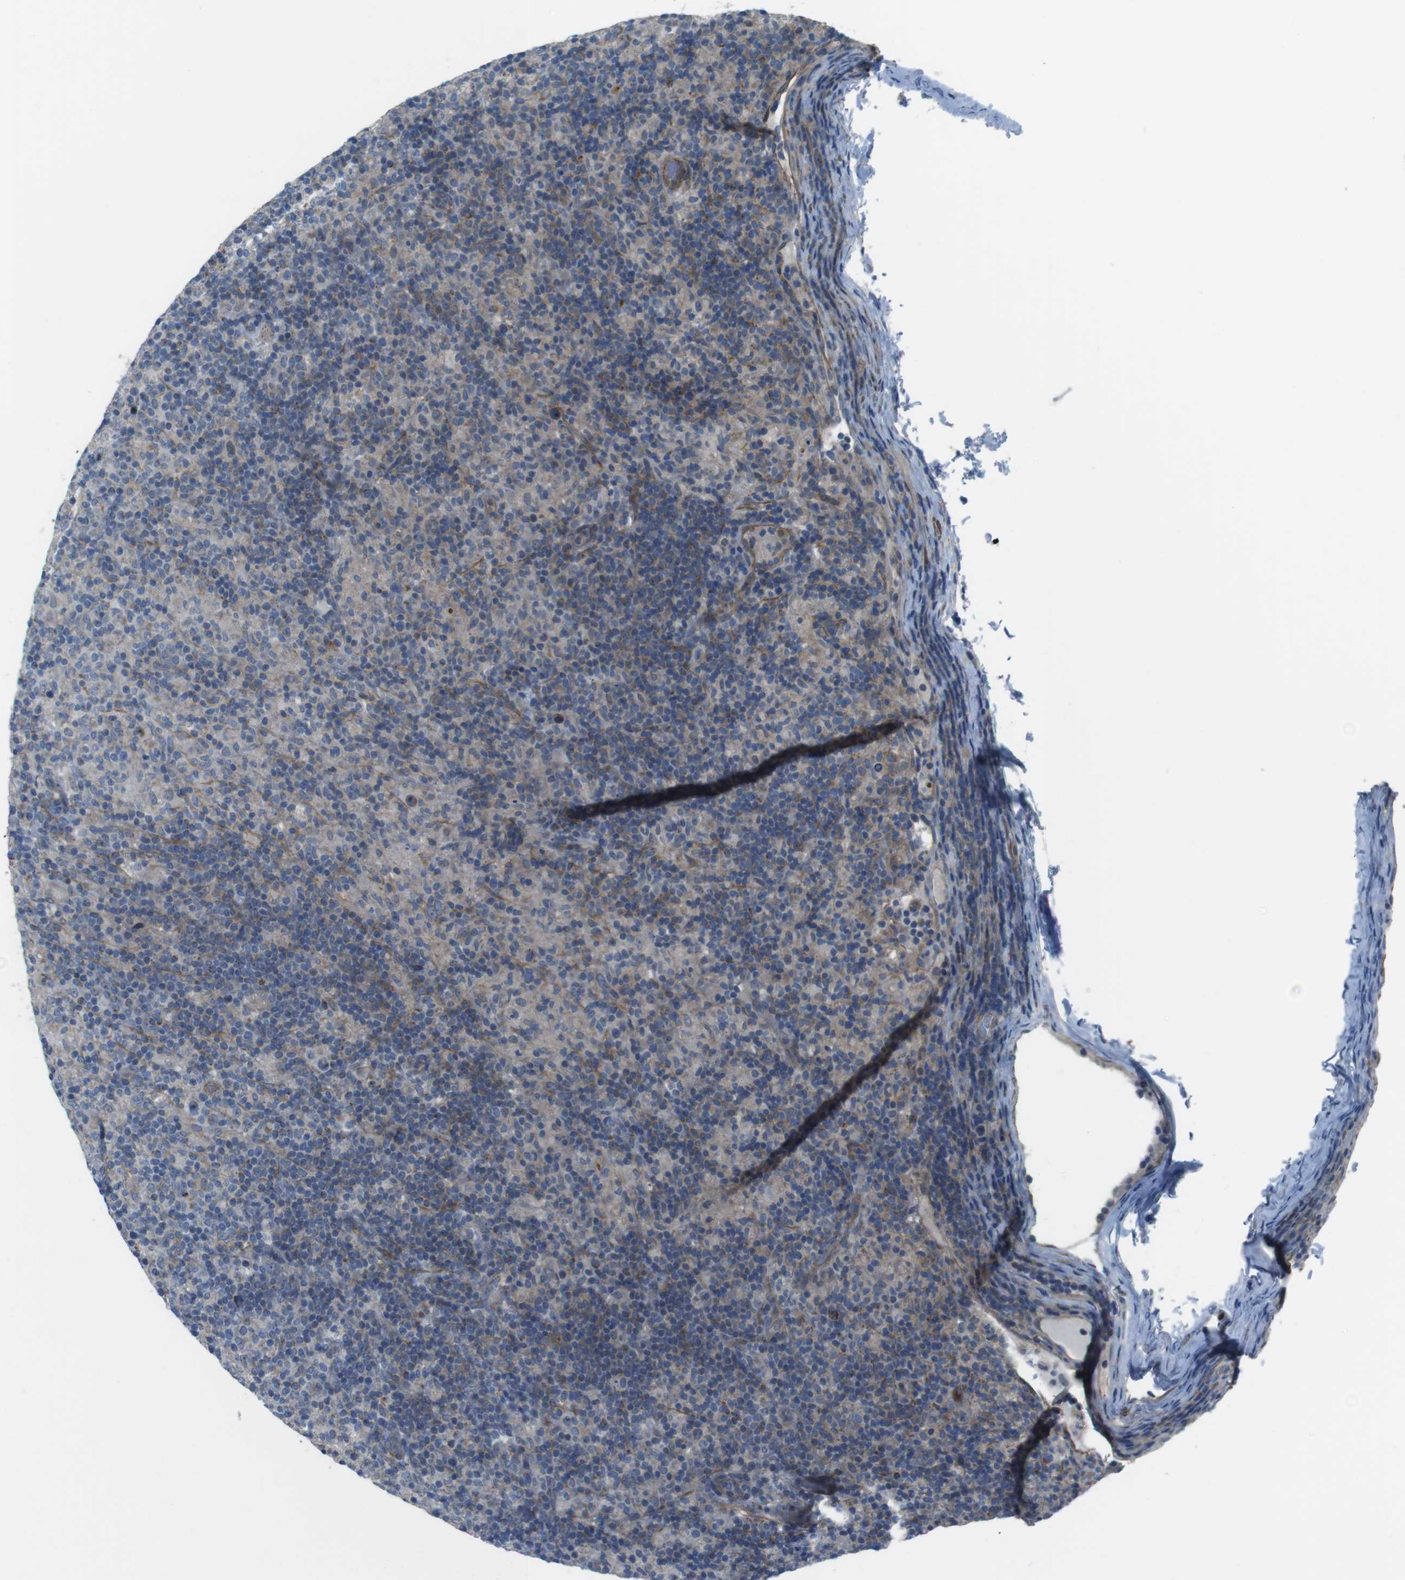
{"staining": {"intensity": "weak", "quantity": "<25%", "location": "cytoplasmic/membranous"}, "tissue": "lymphoma", "cell_type": "Tumor cells", "image_type": "cancer", "snomed": [{"axis": "morphology", "description": "Hodgkin's disease, NOS"}, {"axis": "topography", "description": "Lymph node"}], "caption": "Protein analysis of Hodgkin's disease exhibits no significant staining in tumor cells.", "gene": "FAM174B", "patient": {"sex": "male", "age": 70}}